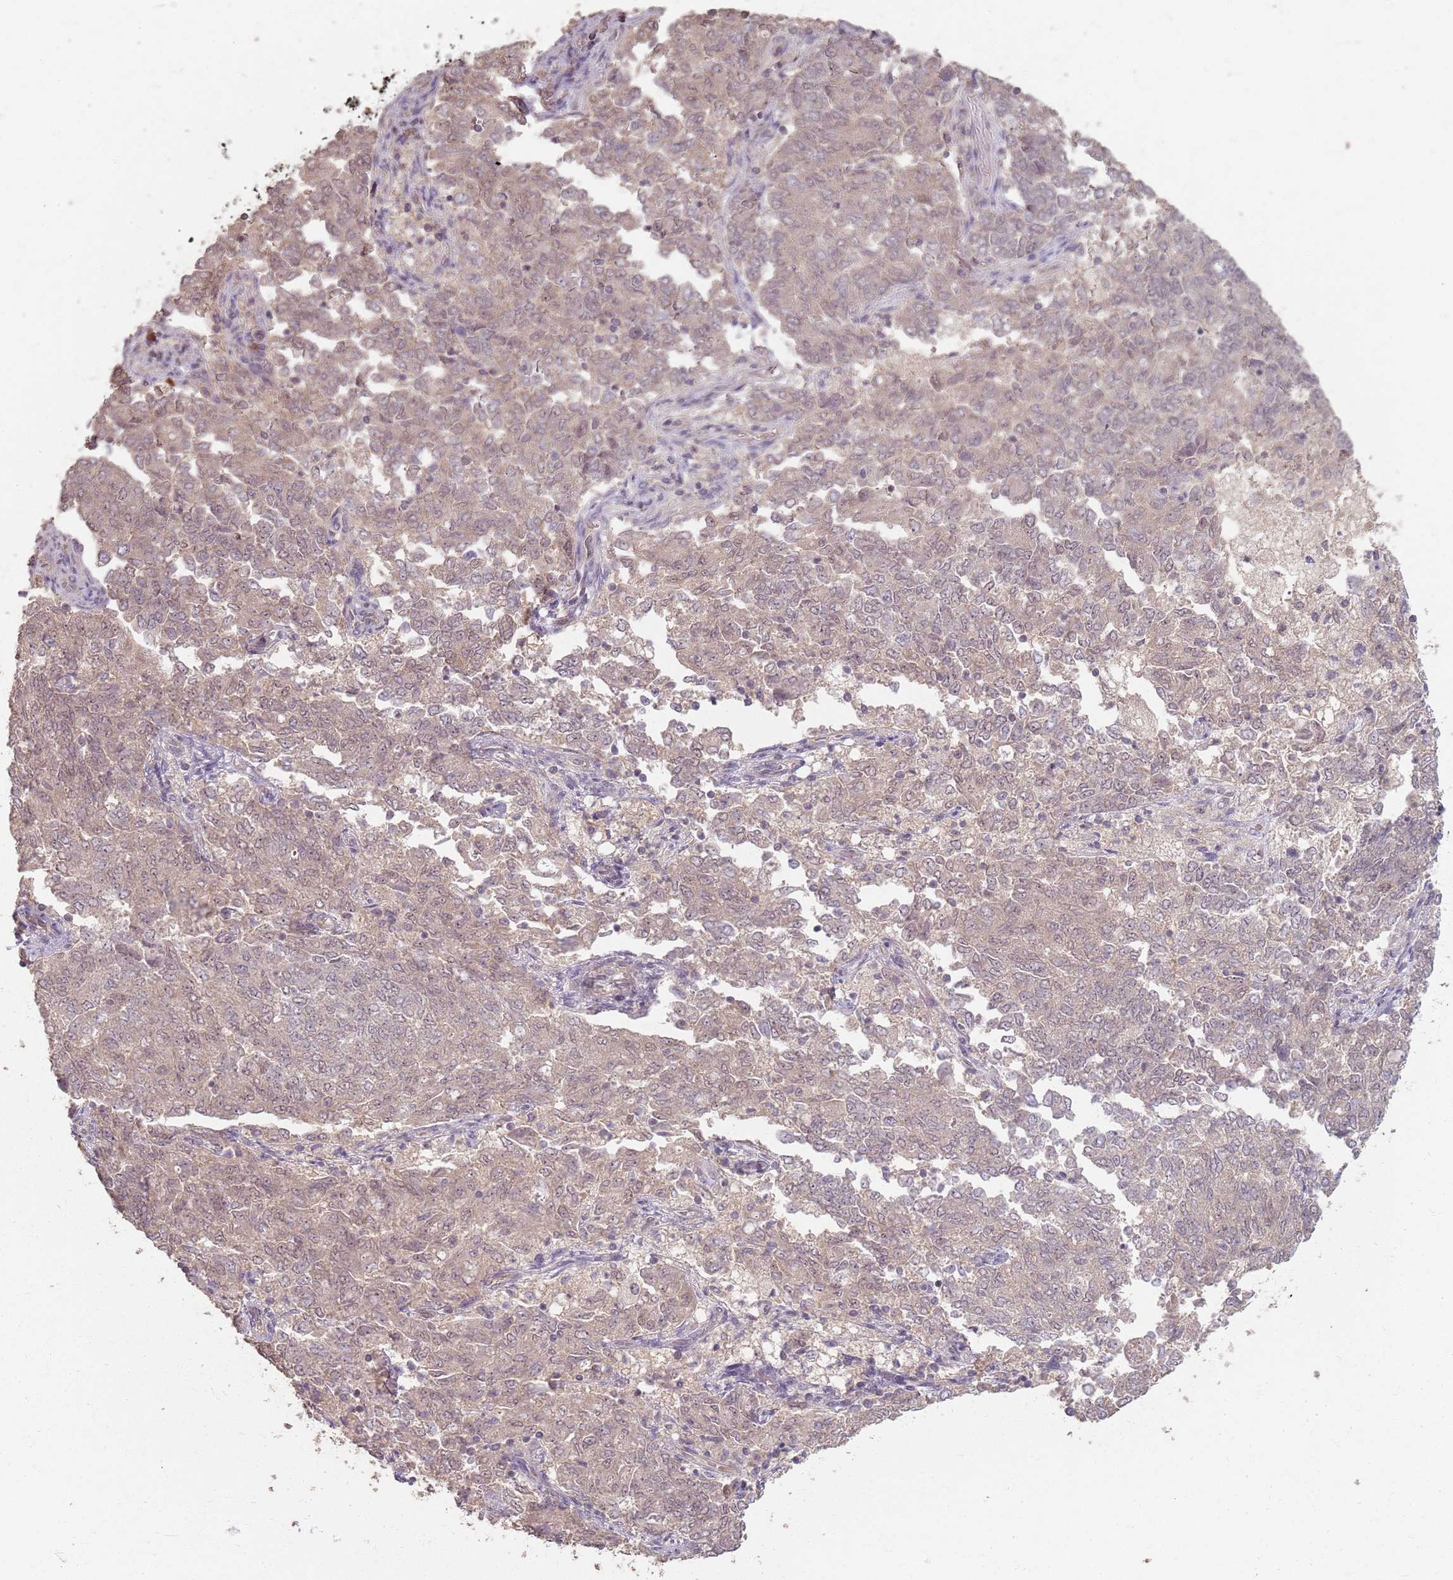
{"staining": {"intensity": "weak", "quantity": "25%-75%", "location": "cytoplasmic/membranous"}, "tissue": "endometrial cancer", "cell_type": "Tumor cells", "image_type": "cancer", "snomed": [{"axis": "morphology", "description": "Adenocarcinoma, NOS"}, {"axis": "topography", "description": "Endometrium"}], "caption": "Brown immunohistochemical staining in human endometrial adenocarcinoma shows weak cytoplasmic/membranous expression in approximately 25%-75% of tumor cells.", "gene": "CCDC168", "patient": {"sex": "female", "age": 80}}